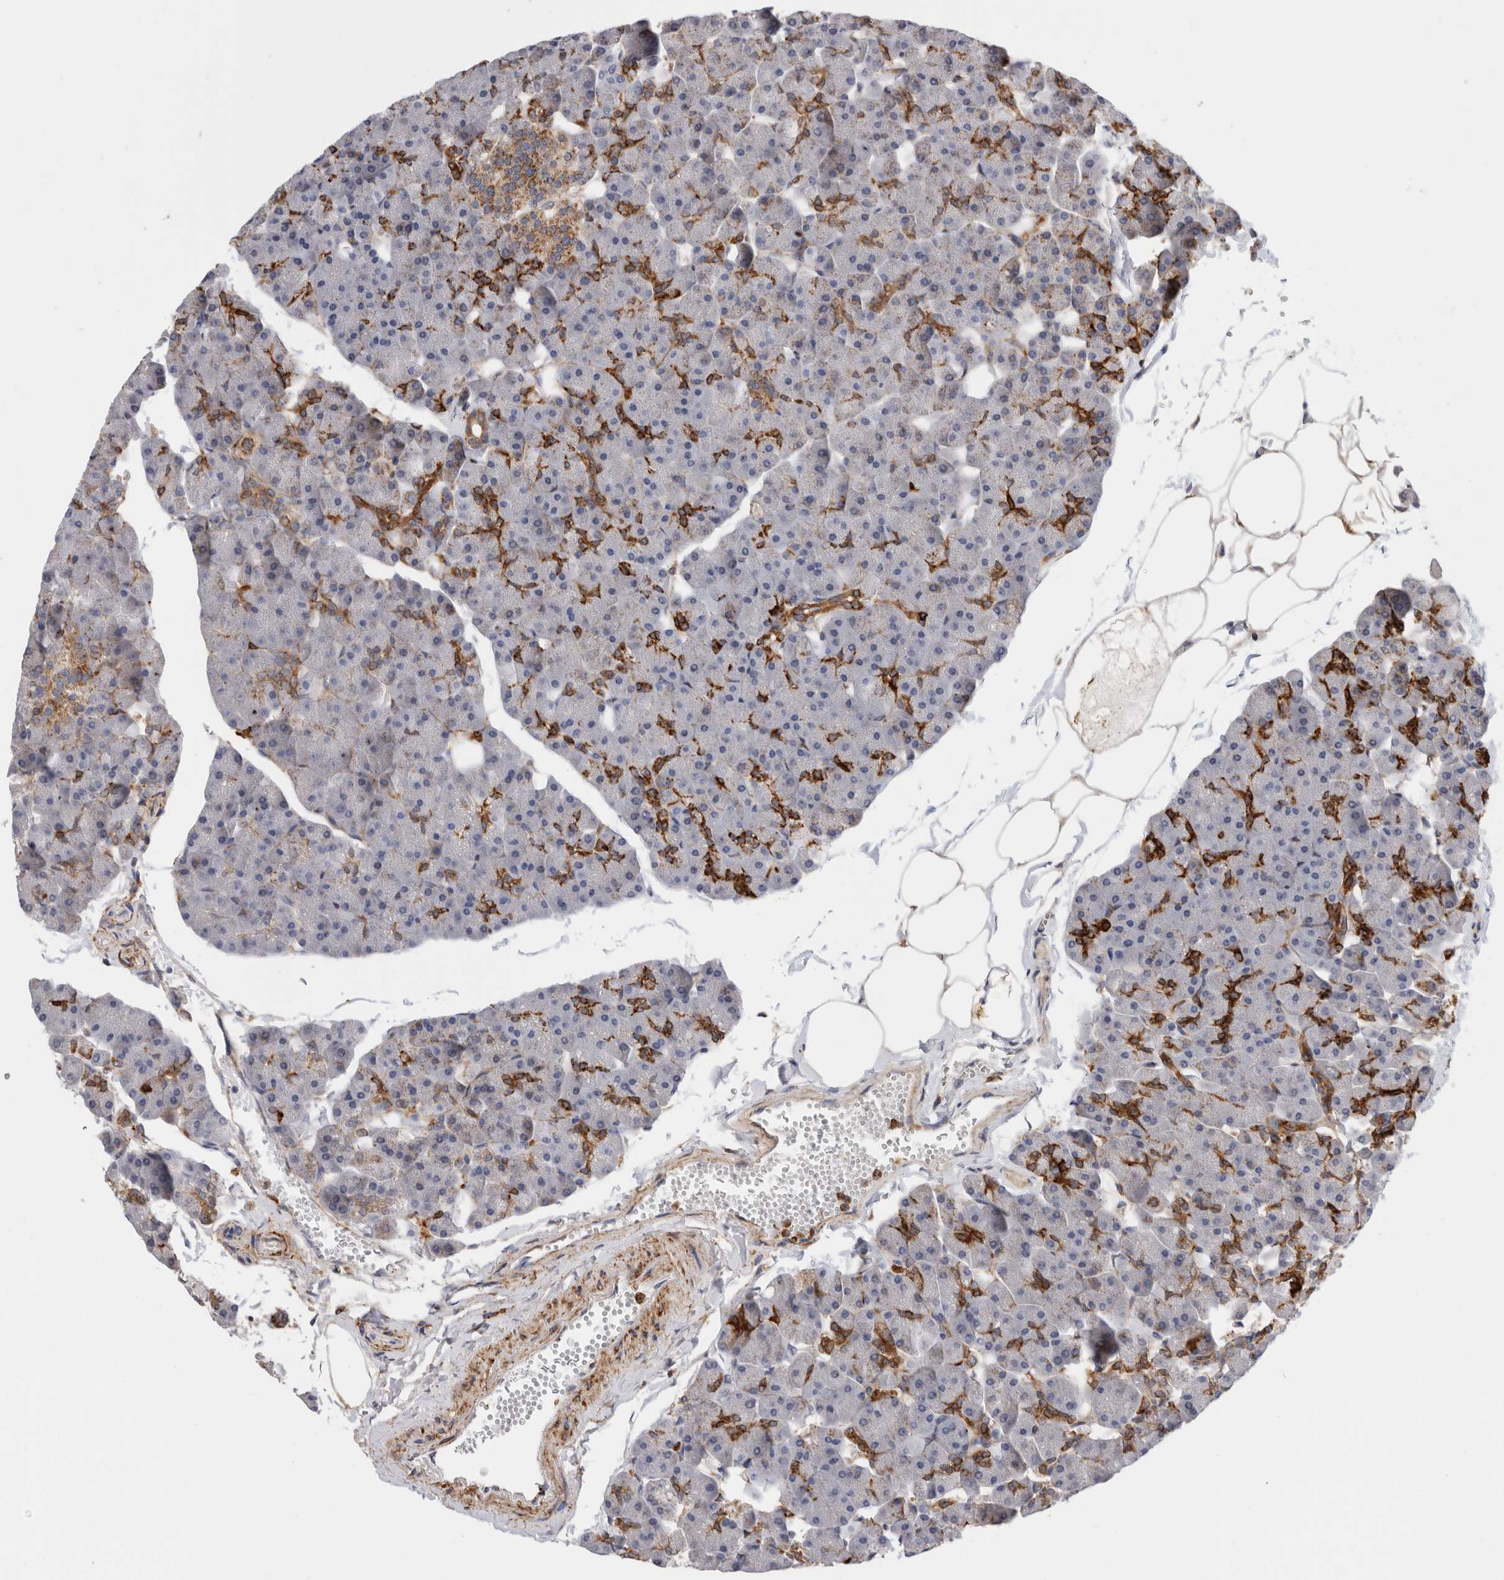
{"staining": {"intensity": "strong", "quantity": "<25%", "location": "cytoplasmic/membranous"}, "tissue": "pancreas", "cell_type": "Exocrine glandular cells", "image_type": "normal", "snomed": [{"axis": "morphology", "description": "Normal tissue, NOS"}, {"axis": "topography", "description": "Pancreas"}], "caption": "Immunohistochemical staining of normal human pancreas shows <25% levels of strong cytoplasmic/membranous protein positivity in approximately <25% of exocrine glandular cells.", "gene": "CCDC88B", "patient": {"sex": "male", "age": 35}}